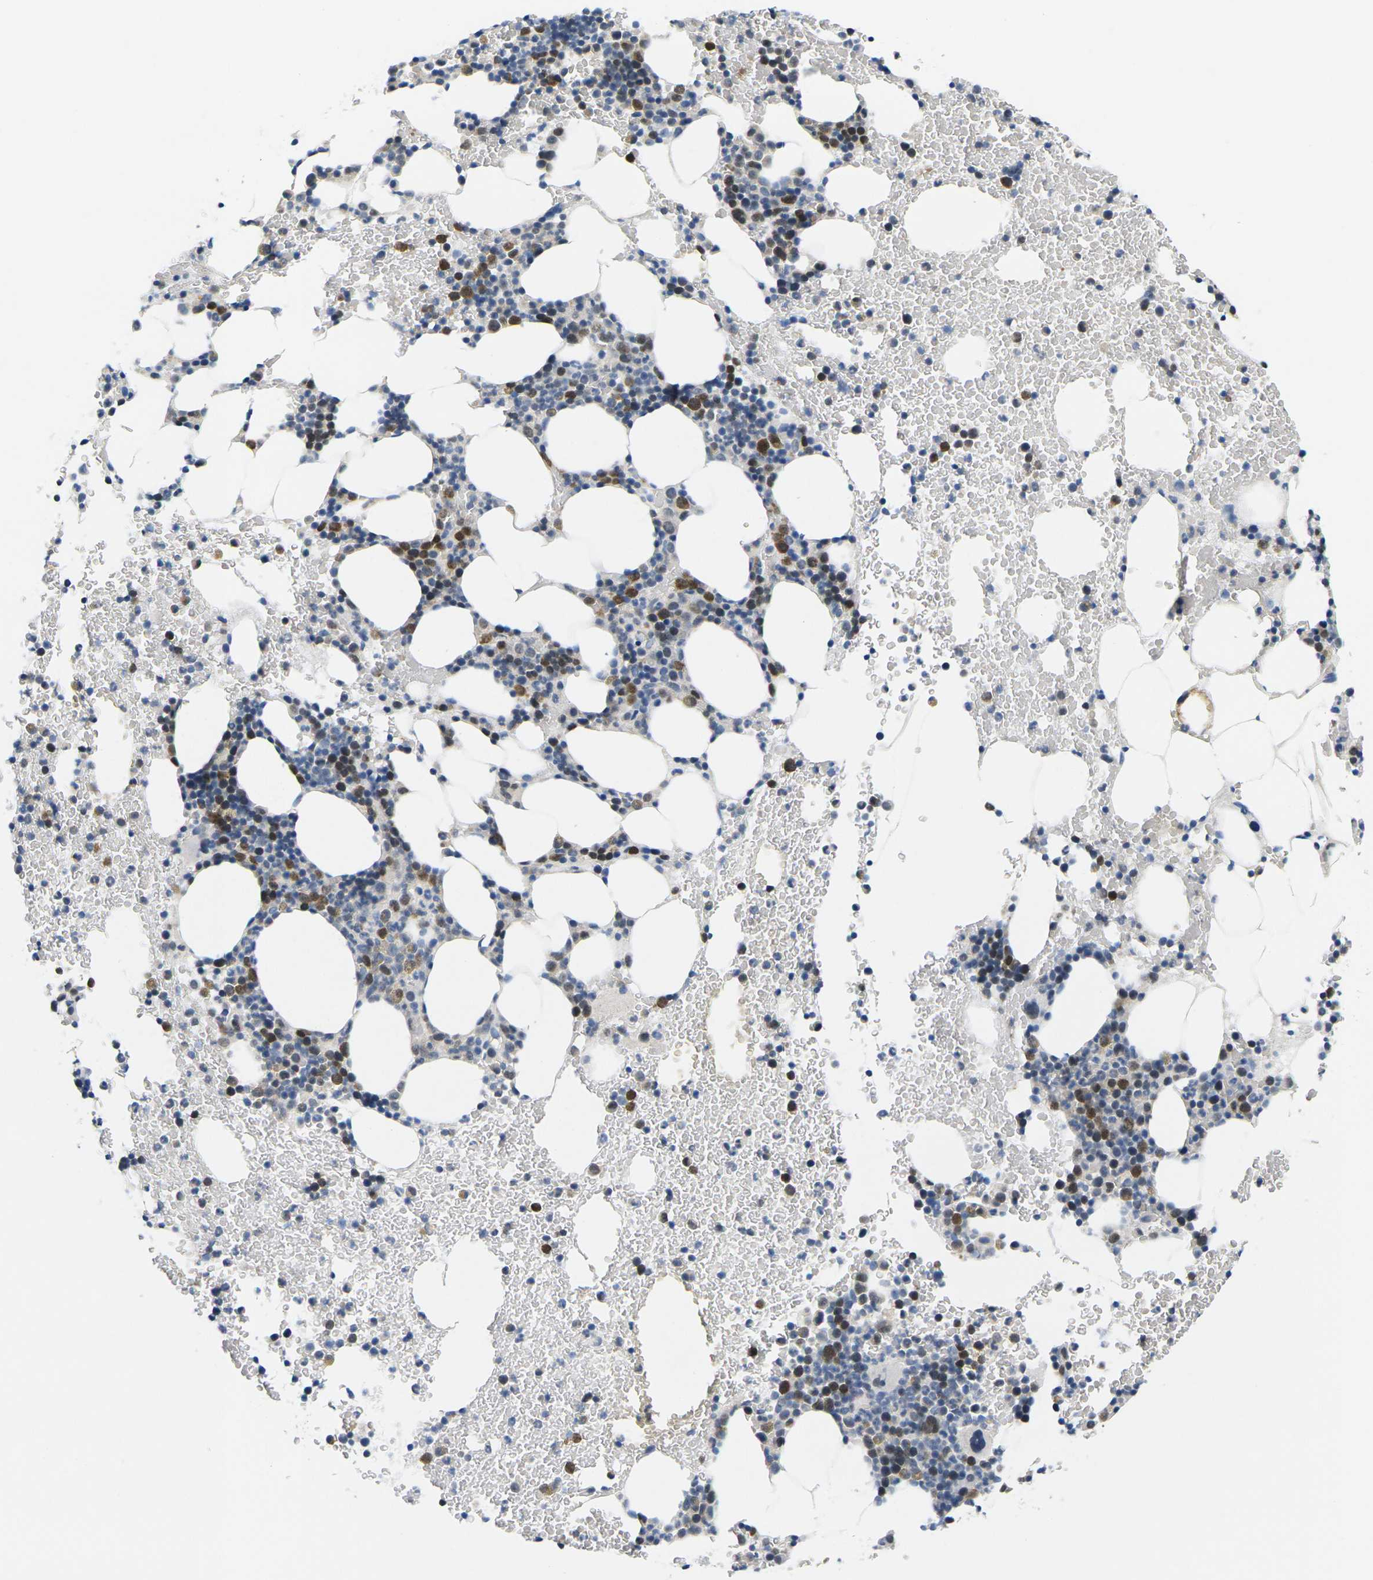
{"staining": {"intensity": "moderate", "quantity": "25%-75%", "location": "cytoplasmic/membranous,nuclear"}, "tissue": "bone marrow", "cell_type": "Hematopoietic cells", "image_type": "normal", "snomed": [{"axis": "morphology", "description": "Normal tissue, NOS"}, {"axis": "morphology", "description": "Inflammation, NOS"}, {"axis": "topography", "description": "Bone marrow"}], "caption": "The histopathology image displays staining of benign bone marrow, revealing moderate cytoplasmic/membranous,nuclear protein expression (brown color) within hematopoietic cells.", "gene": "CDK2", "patient": {"sex": "female", "age": 70}}